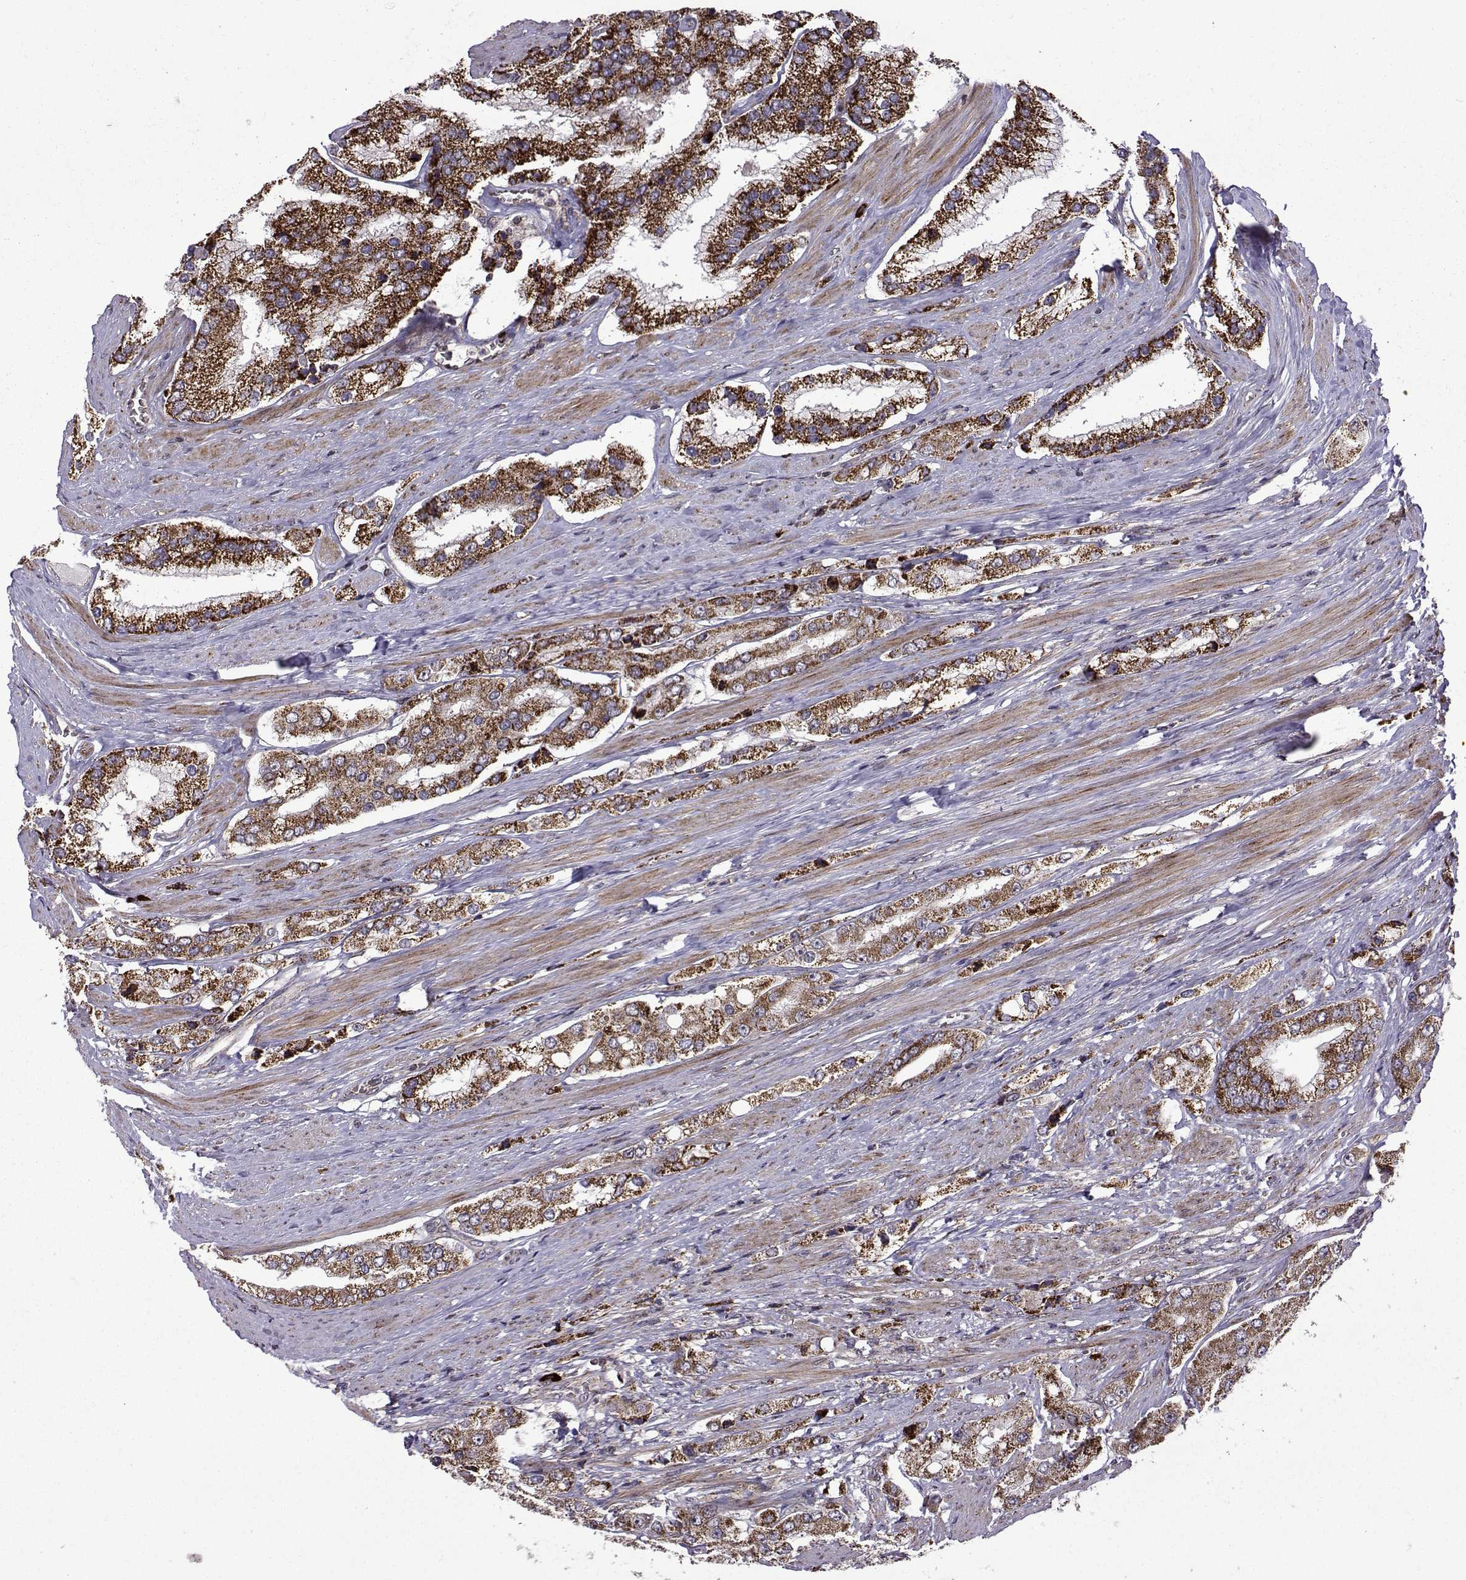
{"staining": {"intensity": "strong", "quantity": "25%-75%", "location": "cytoplasmic/membranous"}, "tissue": "prostate cancer", "cell_type": "Tumor cells", "image_type": "cancer", "snomed": [{"axis": "morphology", "description": "Adenocarcinoma, Low grade"}, {"axis": "topography", "description": "Prostate"}], "caption": "Immunohistochemical staining of prostate cancer (low-grade adenocarcinoma) displays high levels of strong cytoplasmic/membranous protein expression in about 25%-75% of tumor cells.", "gene": "TAB2", "patient": {"sex": "male", "age": 69}}